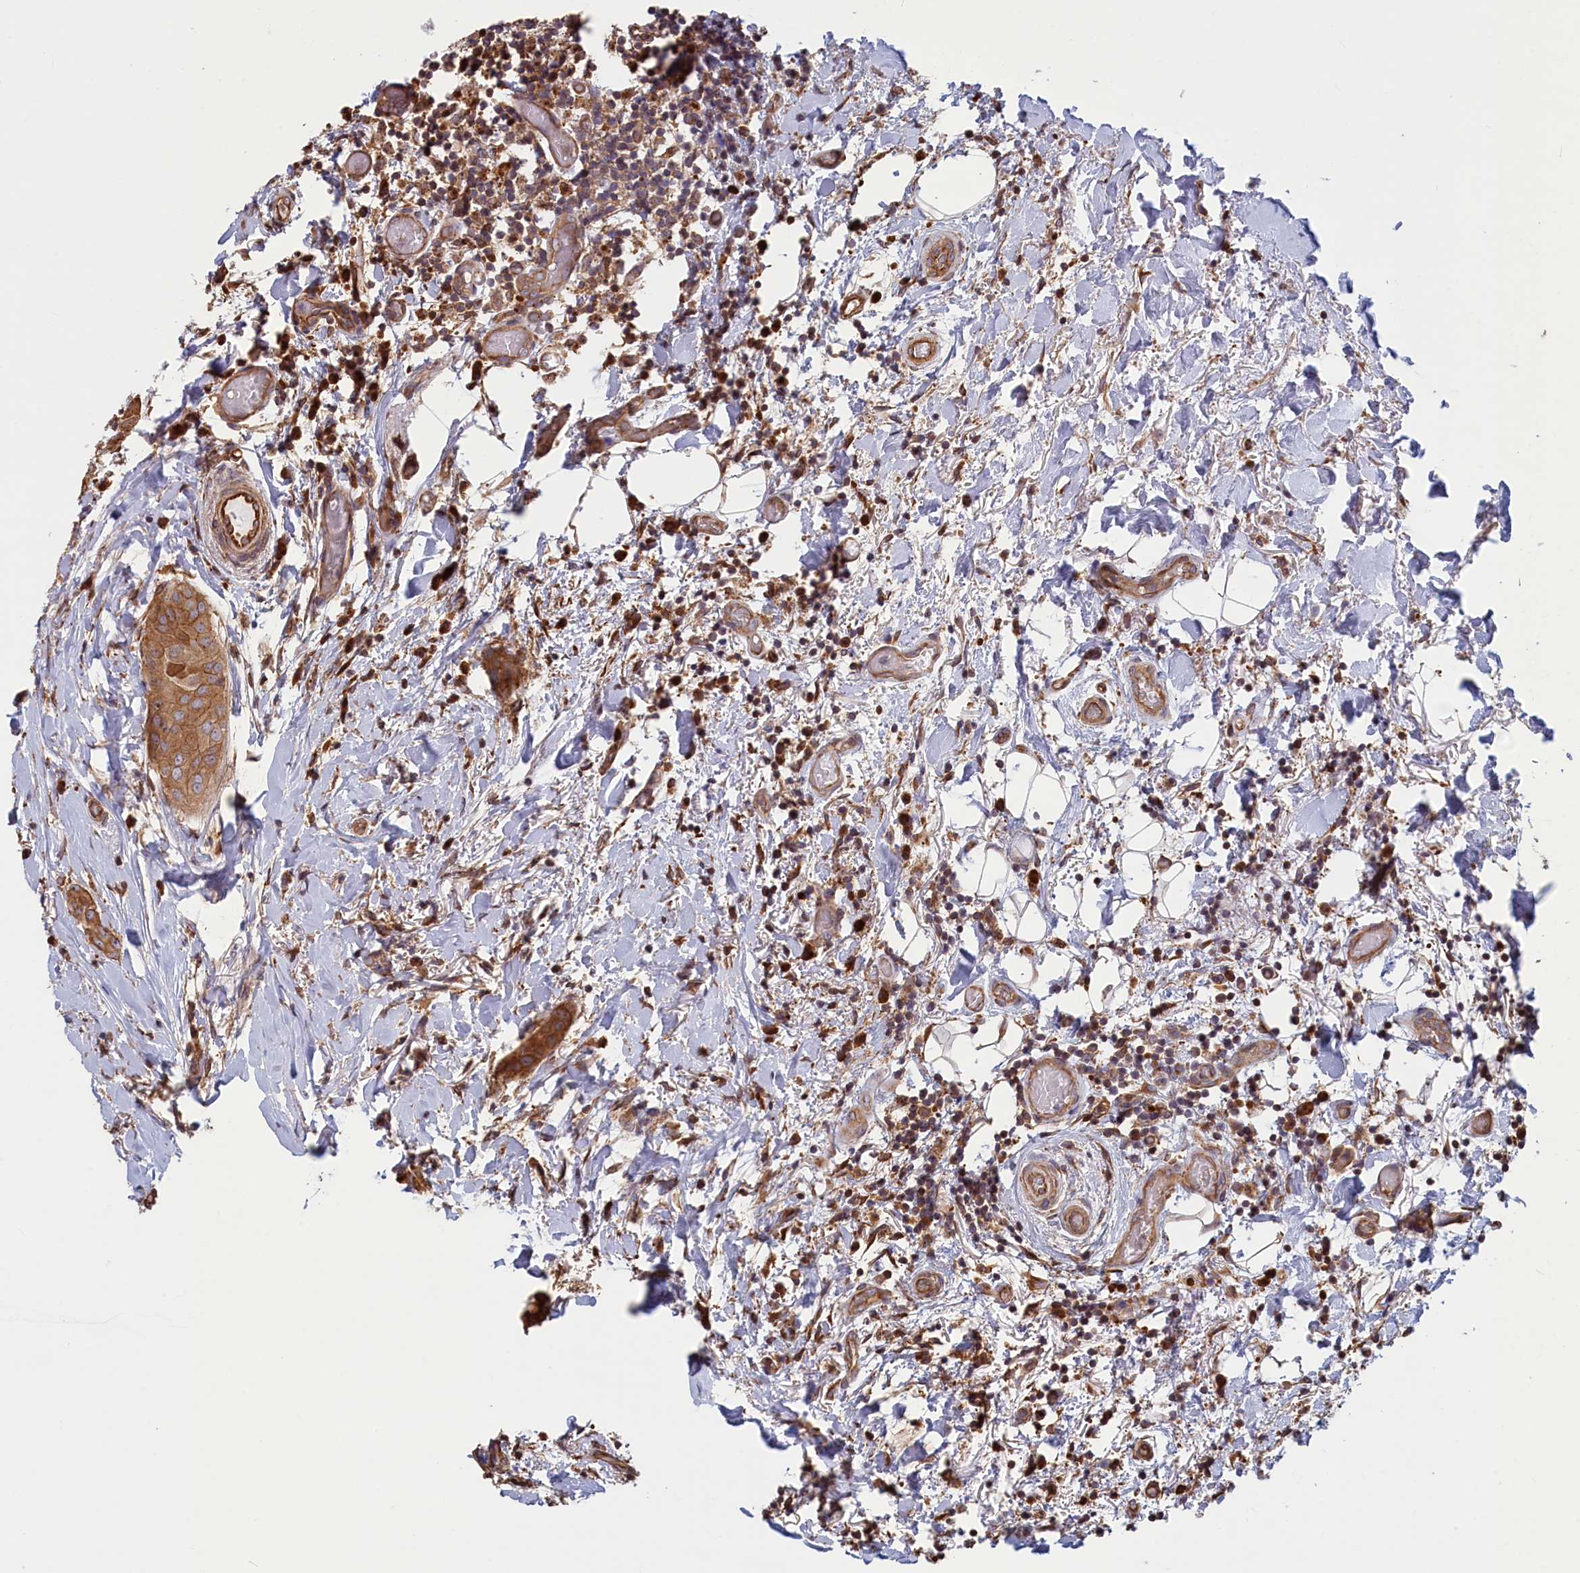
{"staining": {"intensity": "moderate", "quantity": ">75%", "location": "cytoplasmic/membranous"}, "tissue": "thyroid cancer", "cell_type": "Tumor cells", "image_type": "cancer", "snomed": [{"axis": "morphology", "description": "Papillary adenocarcinoma, NOS"}, {"axis": "topography", "description": "Thyroid gland"}], "caption": "The photomicrograph displays staining of thyroid cancer, revealing moderate cytoplasmic/membranous protein expression (brown color) within tumor cells. The staining was performed using DAB (3,3'-diaminobenzidine) to visualize the protein expression in brown, while the nuclei were stained in blue with hematoxylin (Magnification: 20x).", "gene": "RILPL1", "patient": {"sex": "male", "age": 33}}